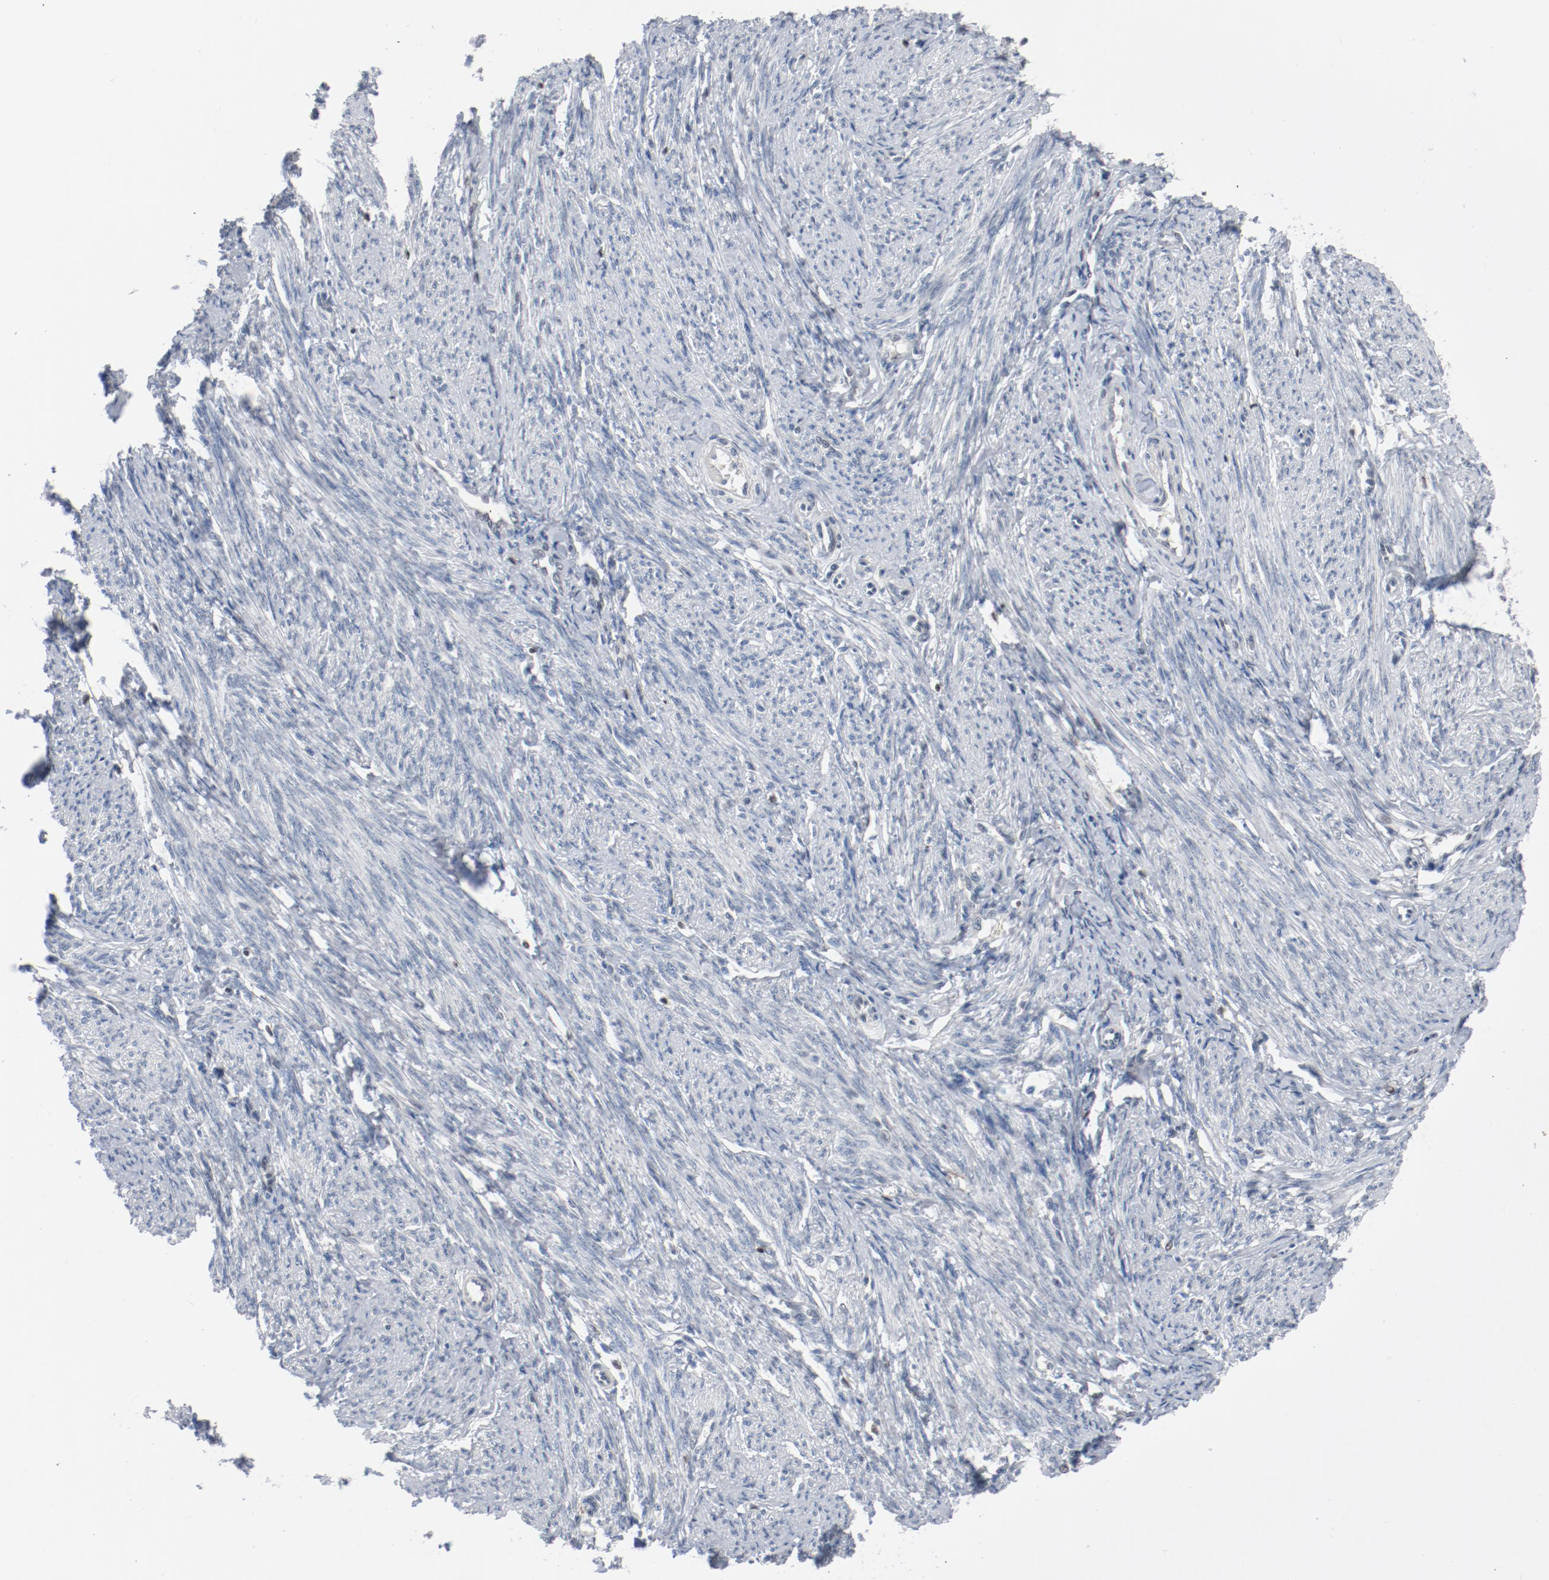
{"staining": {"intensity": "negative", "quantity": "none", "location": "none"}, "tissue": "smooth muscle", "cell_type": "Smooth muscle cells", "image_type": "normal", "snomed": [{"axis": "morphology", "description": "Normal tissue, NOS"}, {"axis": "topography", "description": "Smooth muscle"}, {"axis": "topography", "description": "Cervix"}], "caption": "An image of smooth muscle stained for a protein shows no brown staining in smooth muscle cells. The staining was performed using DAB to visualize the protein expression in brown, while the nuclei were stained in blue with hematoxylin (Magnification: 20x).", "gene": "ENSG00000285708", "patient": {"sex": "female", "age": 70}}